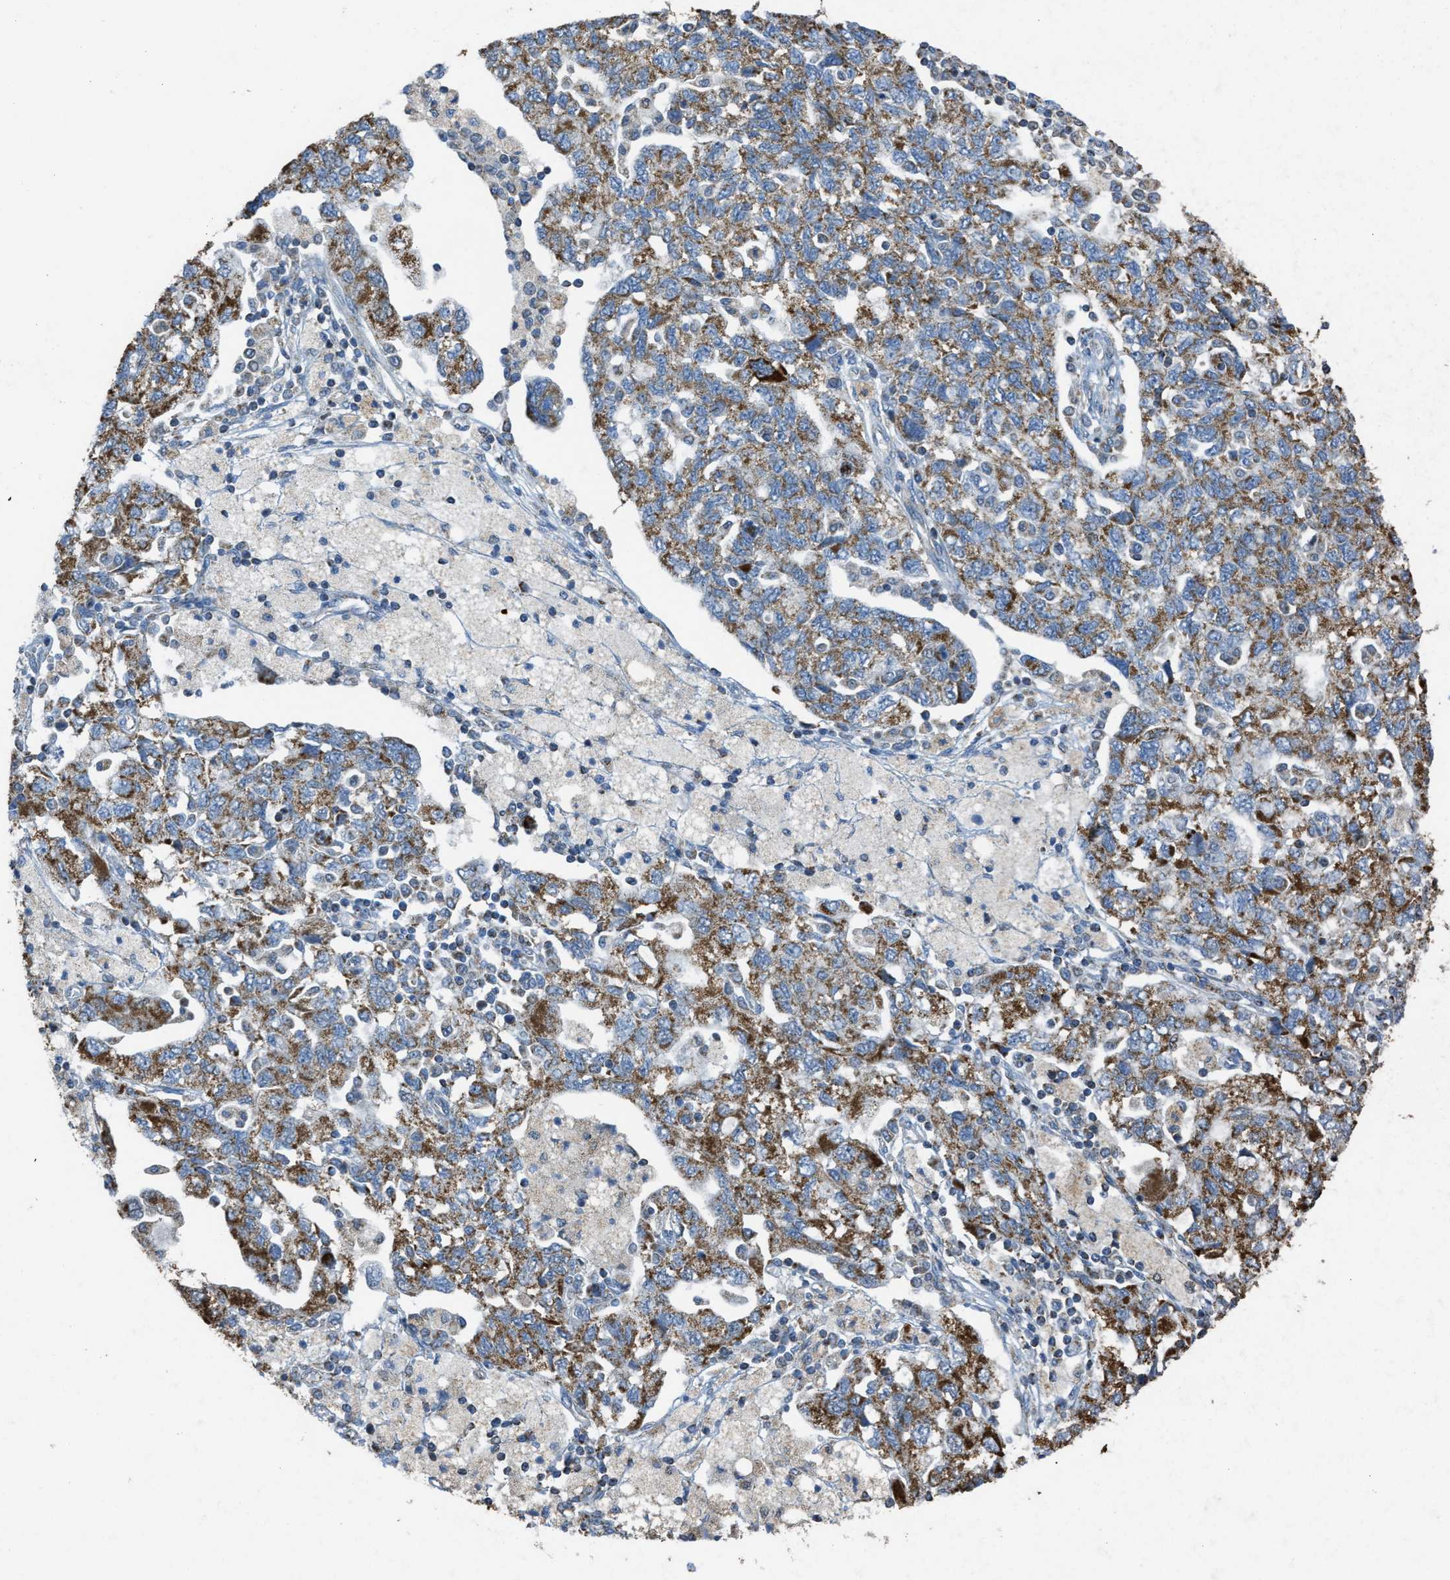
{"staining": {"intensity": "moderate", "quantity": ">75%", "location": "cytoplasmic/membranous"}, "tissue": "ovarian cancer", "cell_type": "Tumor cells", "image_type": "cancer", "snomed": [{"axis": "morphology", "description": "Carcinoma, NOS"}, {"axis": "morphology", "description": "Cystadenocarcinoma, serous, NOS"}, {"axis": "topography", "description": "Ovary"}], "caption": "Moderate cytoplasmic/membranous protein positivity is appreciated in about >75% of tumor cells in ovarian serous cystadenocarcinoma.", "gene": "SLC25A11", "patient": {"sex": "female", "age": 69}}